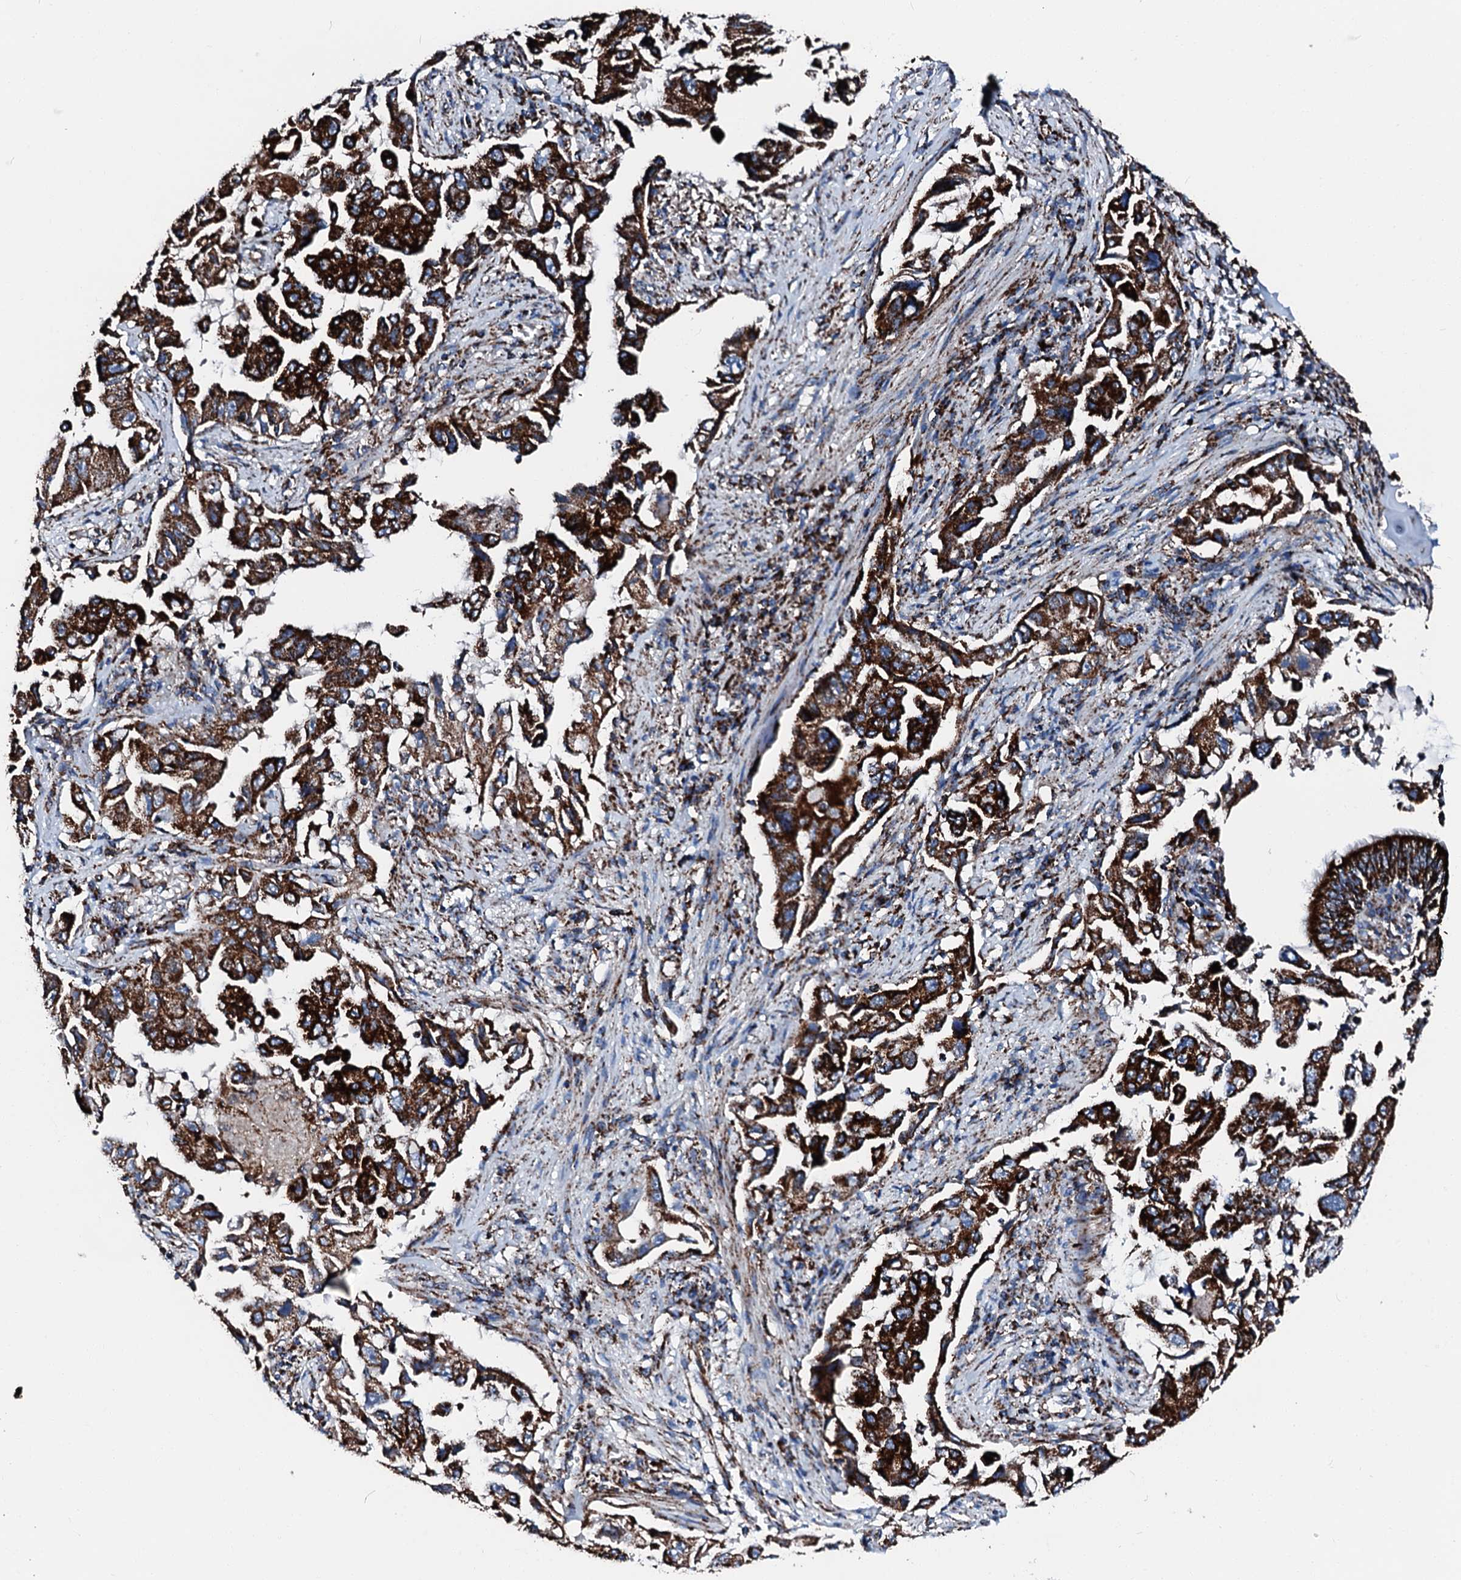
{"staining": {"intensity": "strong", "quantity": ">75%", "location": "cytoplasmic/membranous"}, "tissue": "lung cancer", "cell_type": "Tumor cells", "image_type": "cancer", "snomed": [{"axis": "morphology", "description": "Adenocarcinoma, NOS"}, {"axis": "topography", "description": "Lung"}], "caption": "There is high levels of strong cytoplasmic/membranous positivity in tumor cells of lung cancer (adenocarcinoma), as demonstrated by immunohistochemical staining (brown color).", "gene": "HADH", "patient": {"sex": "female", "age": 51}}